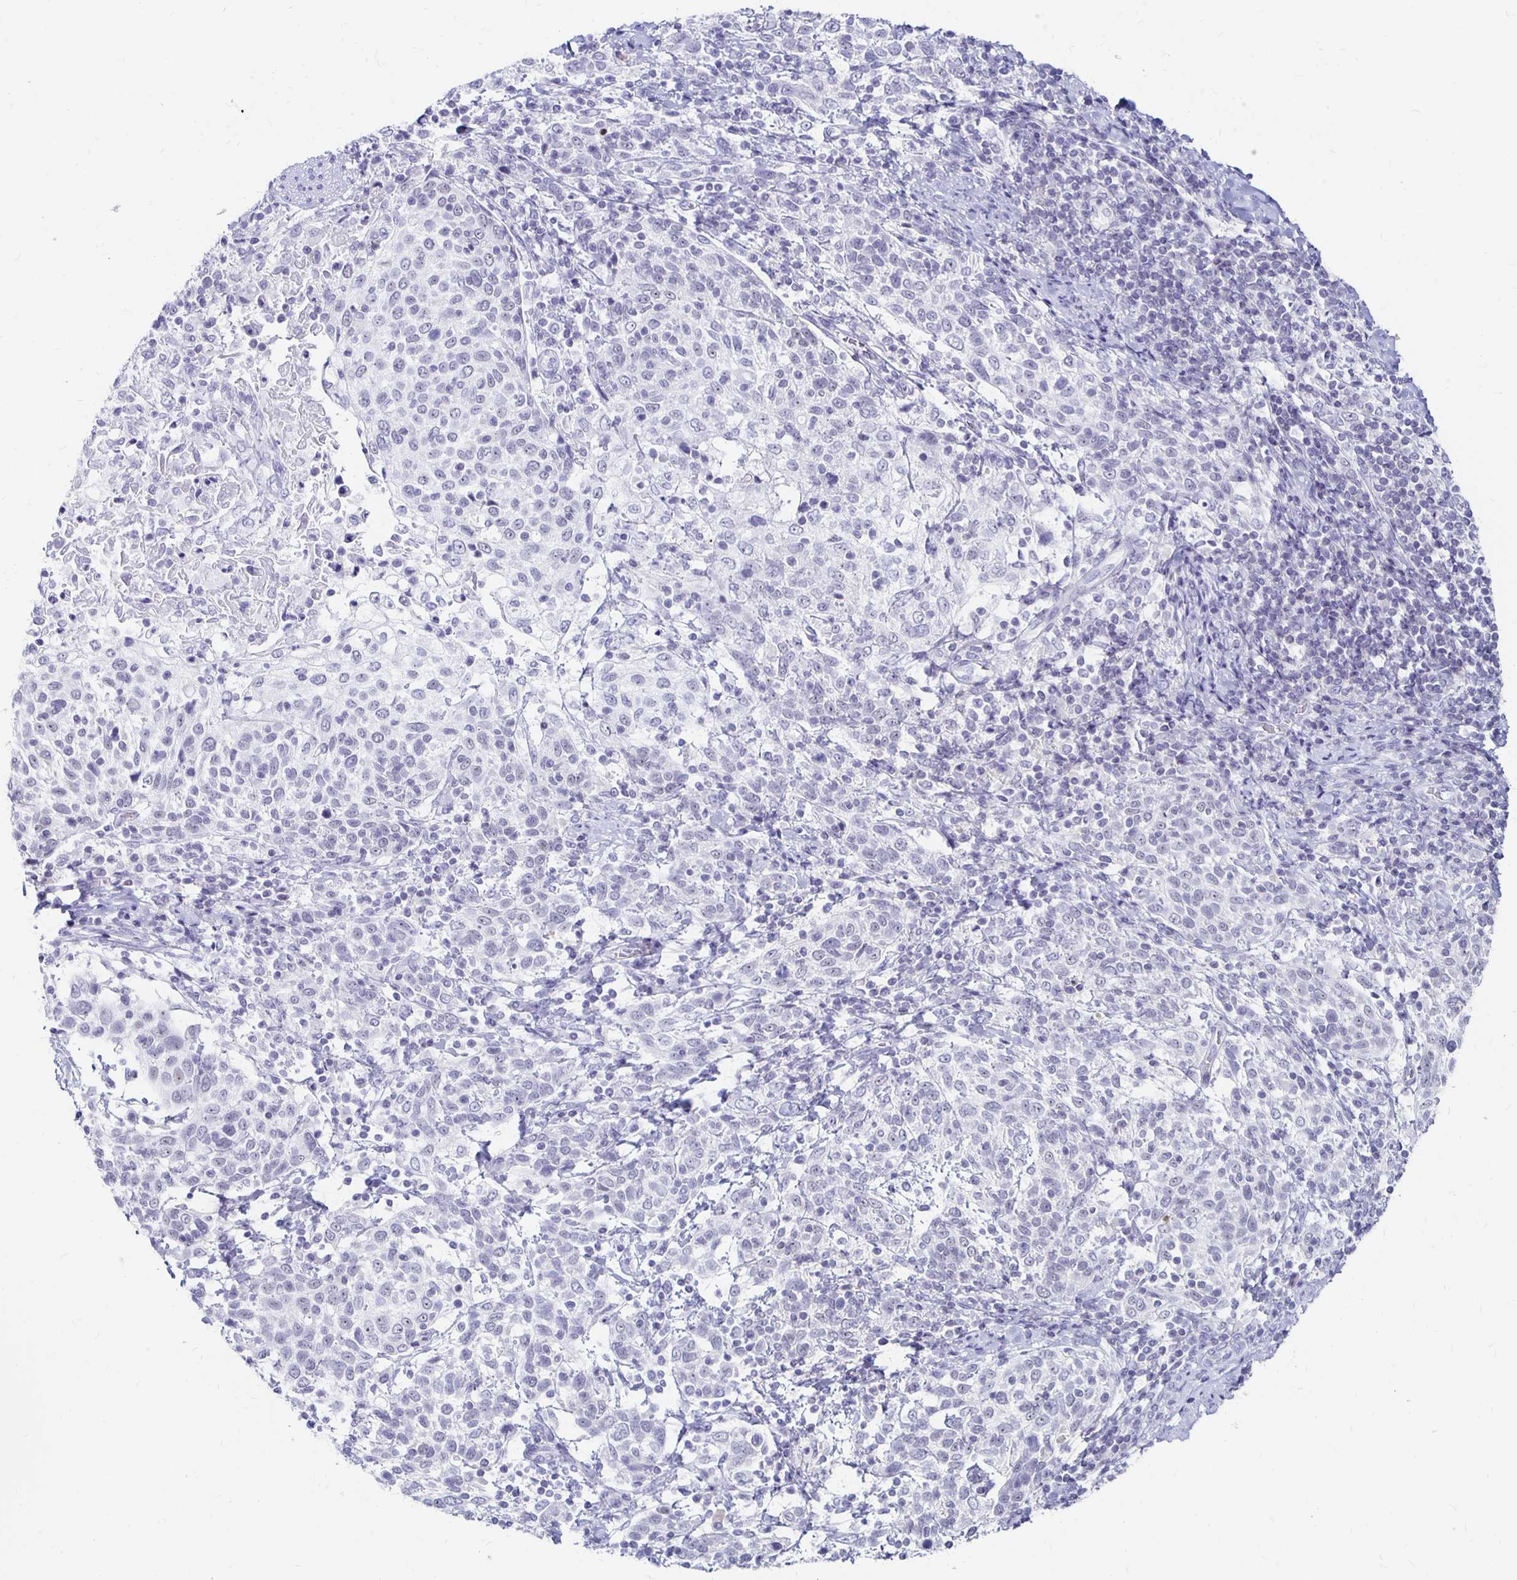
{"staining": {"intensity": "negative", "quantity": "none", "location": "none"}, "tissue": "cervical cancer", "cell_type": "Tumor cells", "image_type": "cancer", "snomed": [{"axis": "morphology", "description": "Squamous cell carcinoma, NOS"}, {"axis": "topography", "description": "Cervix"}], "caption": "This is an immunohistochemistry (IHC) histopathology image of cervical squamous cell carcinoma. There is no expression in tumor cells.", "gene": "SYT2", "patient": {"sex": "female", "age": 61}}